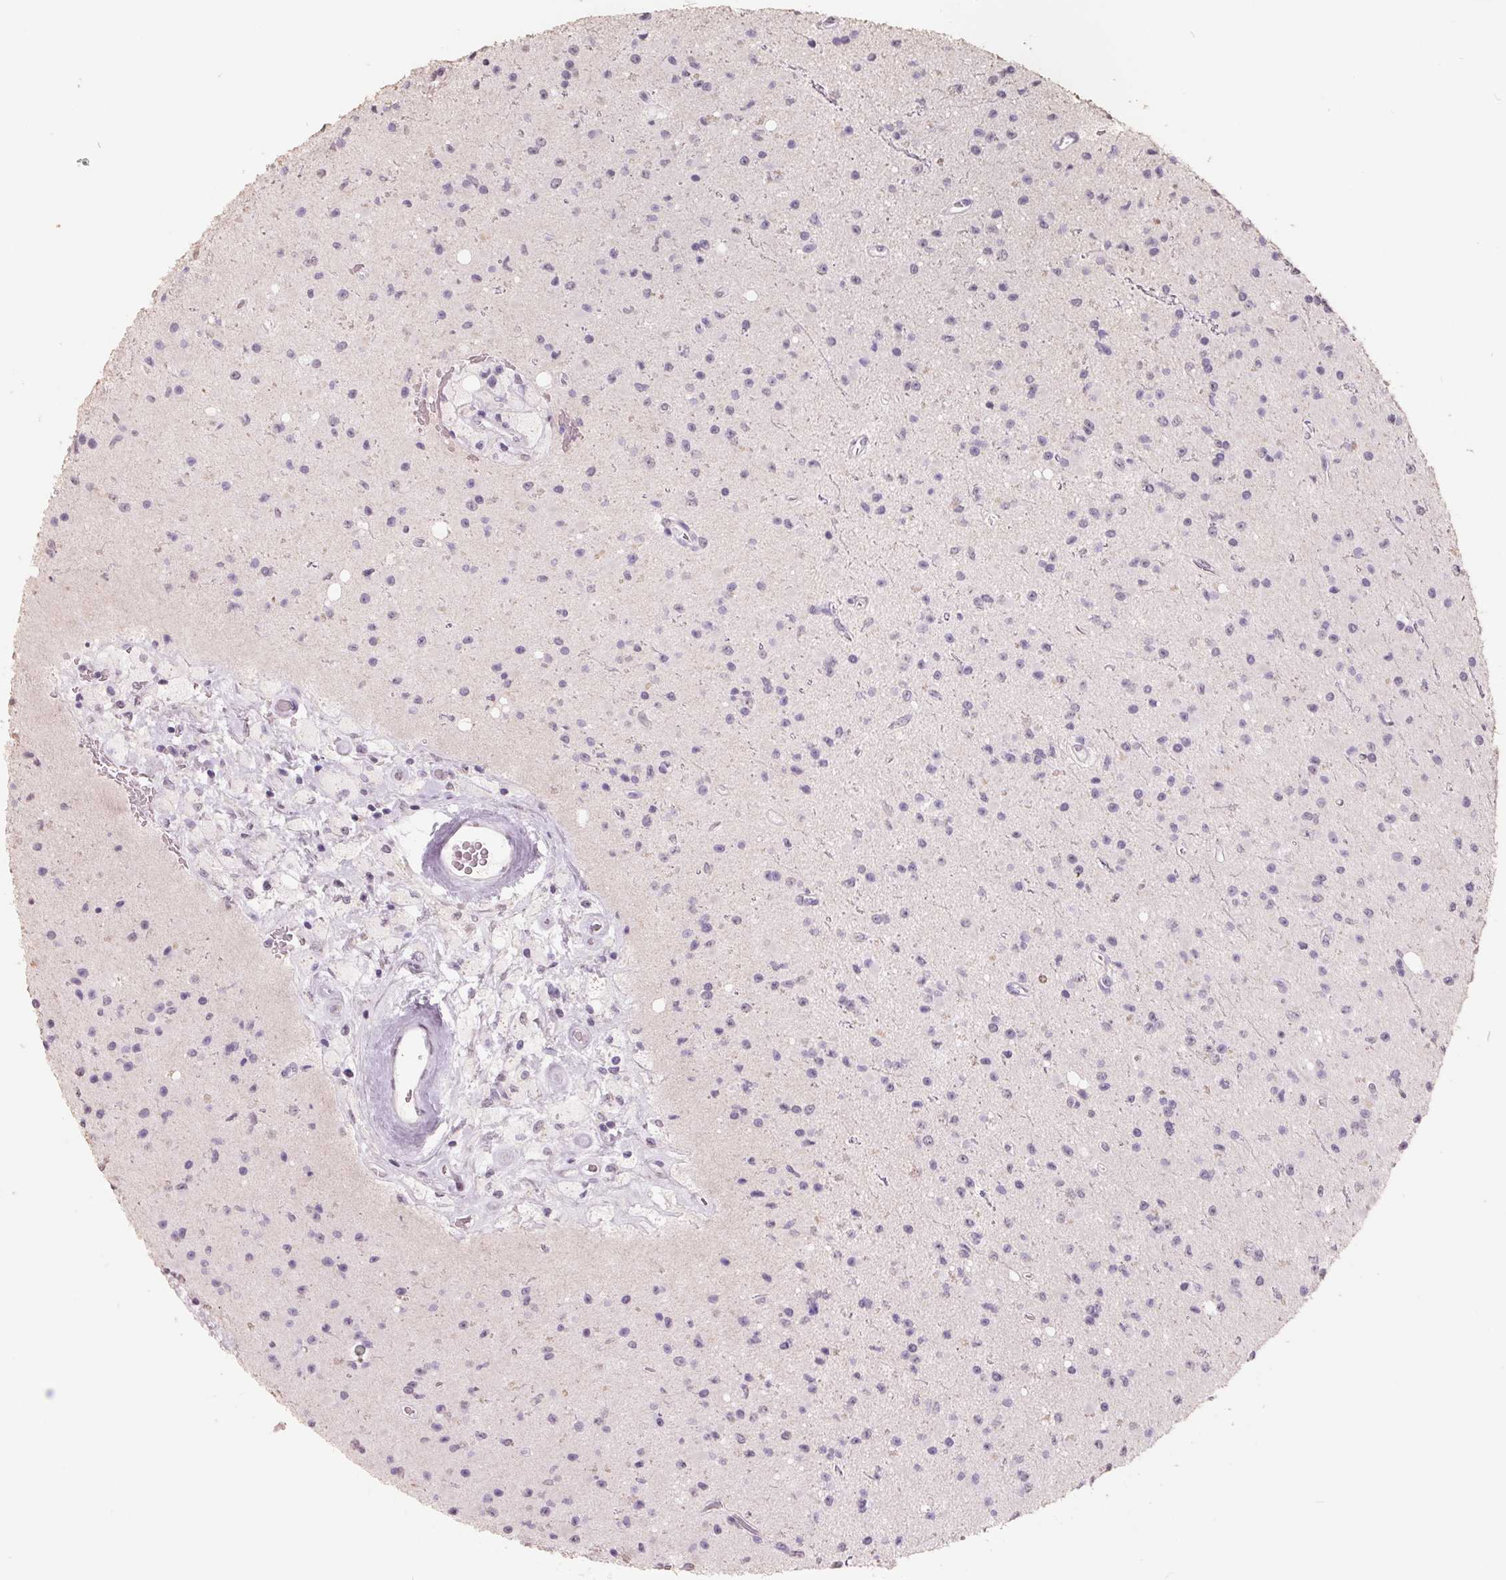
{"staining": {"intensity": "negative", "quantity": "none", "location": "none"}, "tissue": "glioma", "cell_type": "Tumor cells", "image_type": "cancer", "snomed": [{"axis": "morphology", "description": "Glioma, malignant, High grade"}, {"axis": "topography", "description": "Brain"}], "caption": "DAB (3,3'-diaminobenzidine) immunohistochemical staining of human glioma displays no significant positivity in tumor cells. (Brightfield microscopy of DAB (3,3'-diaminobenzidine) IHC at high magnification).", "gene": "FTCD", "patient": {"sex": "male", "age": 36}}